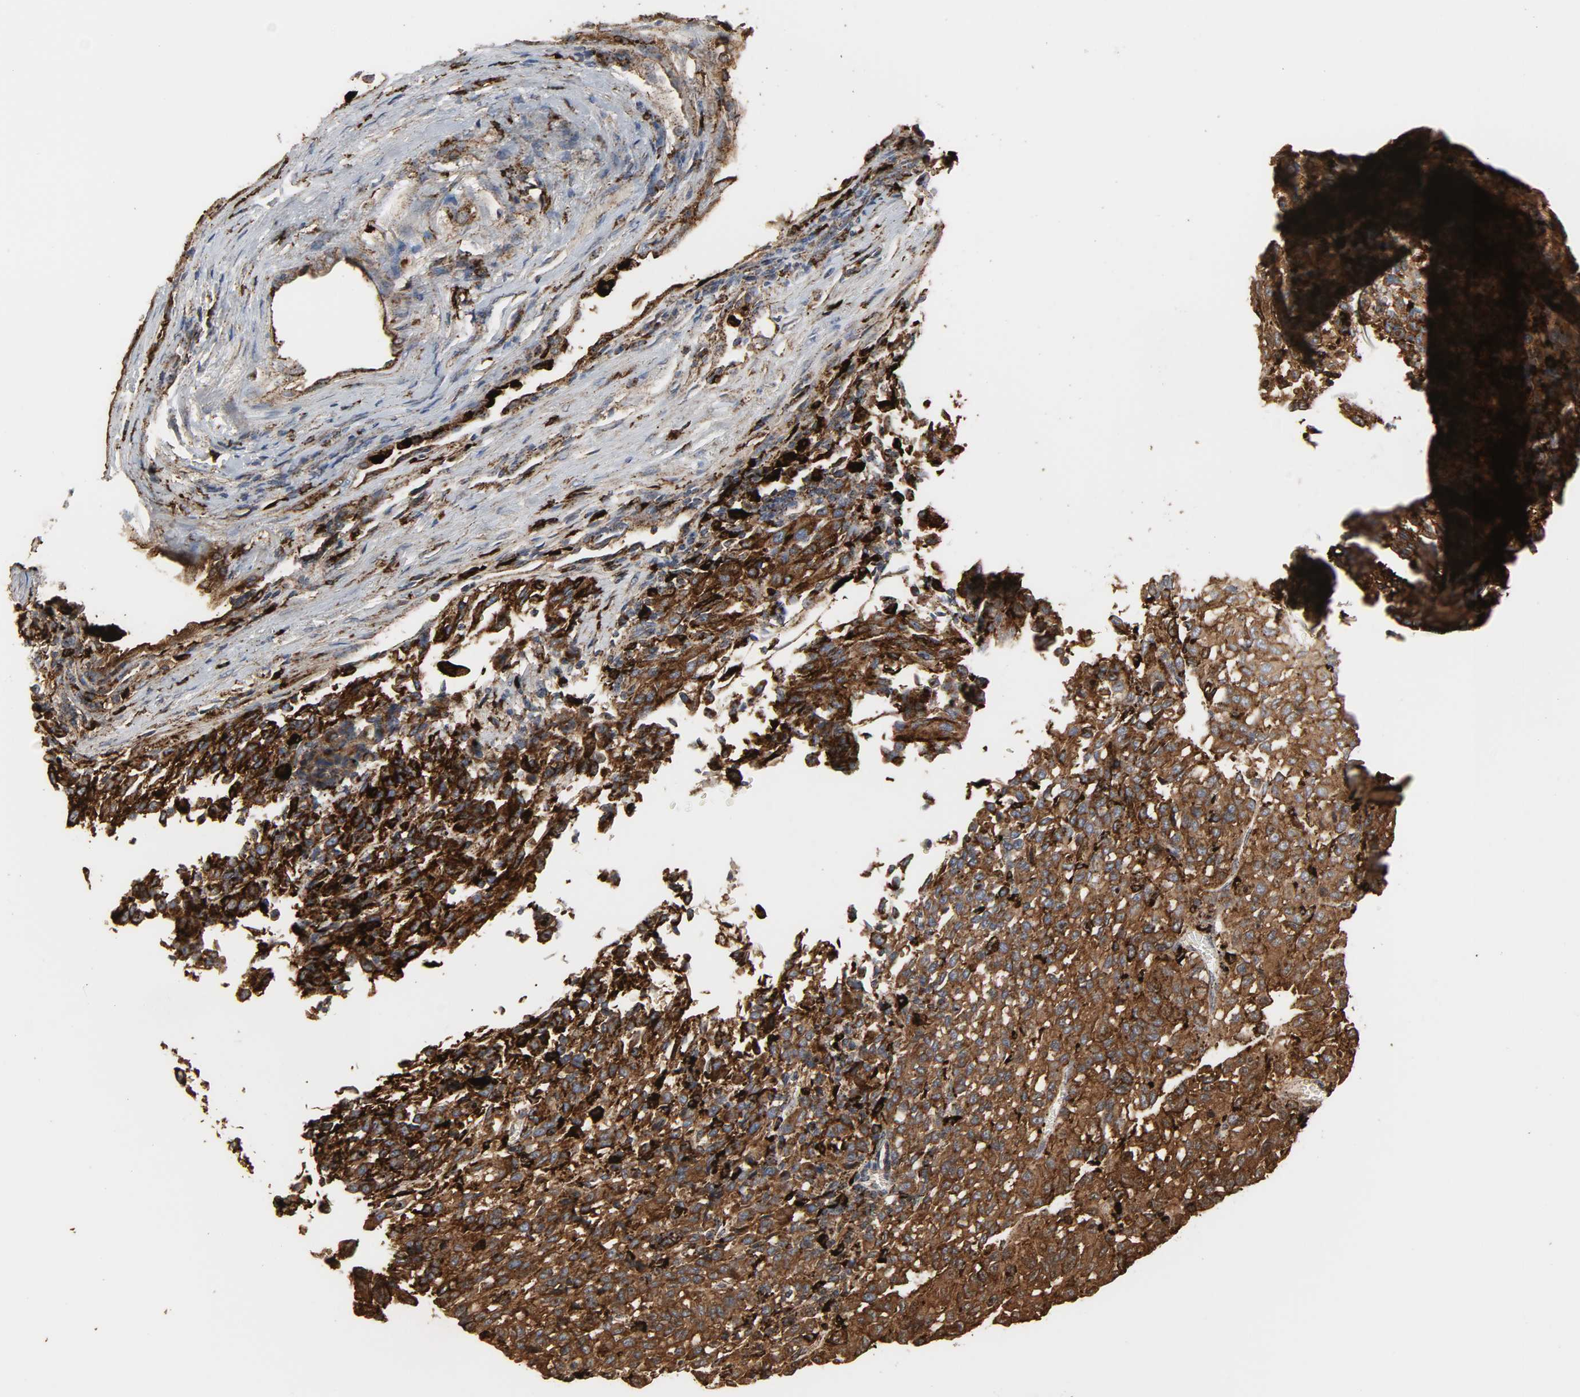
{"staining": {"intensity": "strong", "quantity": ">75%", "location": "cytoplasmic/membranous"}, "tissue": "melanoma", "cell_type": "Tumor cells", "image_type": "cancer", "snomed": [{"axis": "morphology", "description": "Malignant melanoma, Metastatic site"}, {"axis": "topography", "description": "Lung"}], "caption": "This histopathology image exhibits immunohistochemistry (IHC) staining of human melanoma, with high strong cytoplasmic/membranous staining in about >75% of tumor cells.", "gene": "PSAP", "patient": {"sex": "male", "age": 64}}